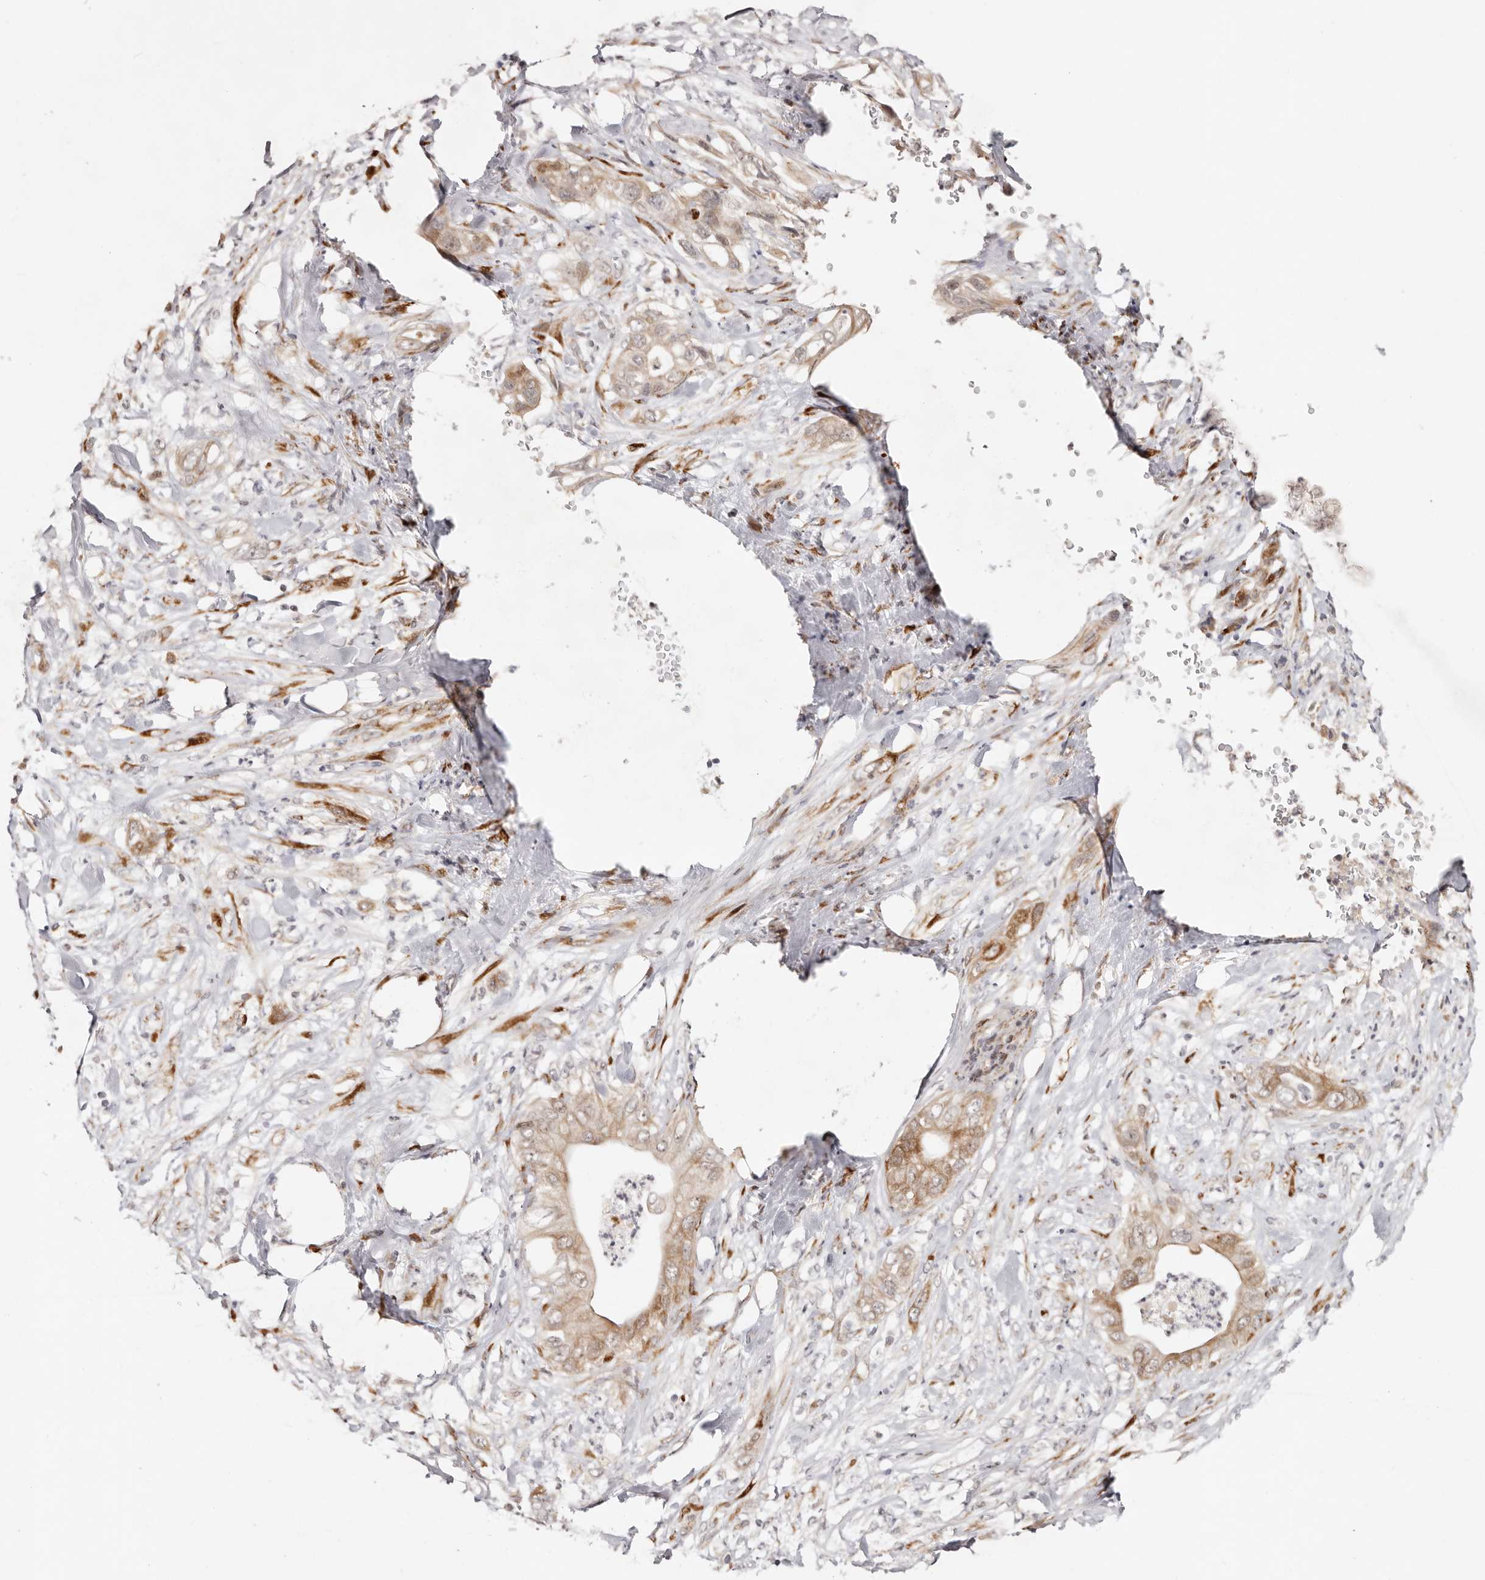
{"staining": {"intensity": "moderate", "quantity": "25%-75%", "location": "cytoplasmic/membranous"}, "tissue": "pancreatic cancer", "cell_type": "Tumor cells", "image_type": "cancer", "snomed": [{"axis": "morphology", "description": "Adenocarcinoma, NOS"}, {"axis": "topography", "description": "Pancreas"}], "caption": "DAB (3,3'-diaminobenzidine) immunohistochemical staining of human pancreatic cancer exhibits moderate cytoplasmic/membranous protein expression in approximately 25%-75% of tumor cells.", "gene": "BCL2L15", "patient": {"sex": "female", "age": 78}}